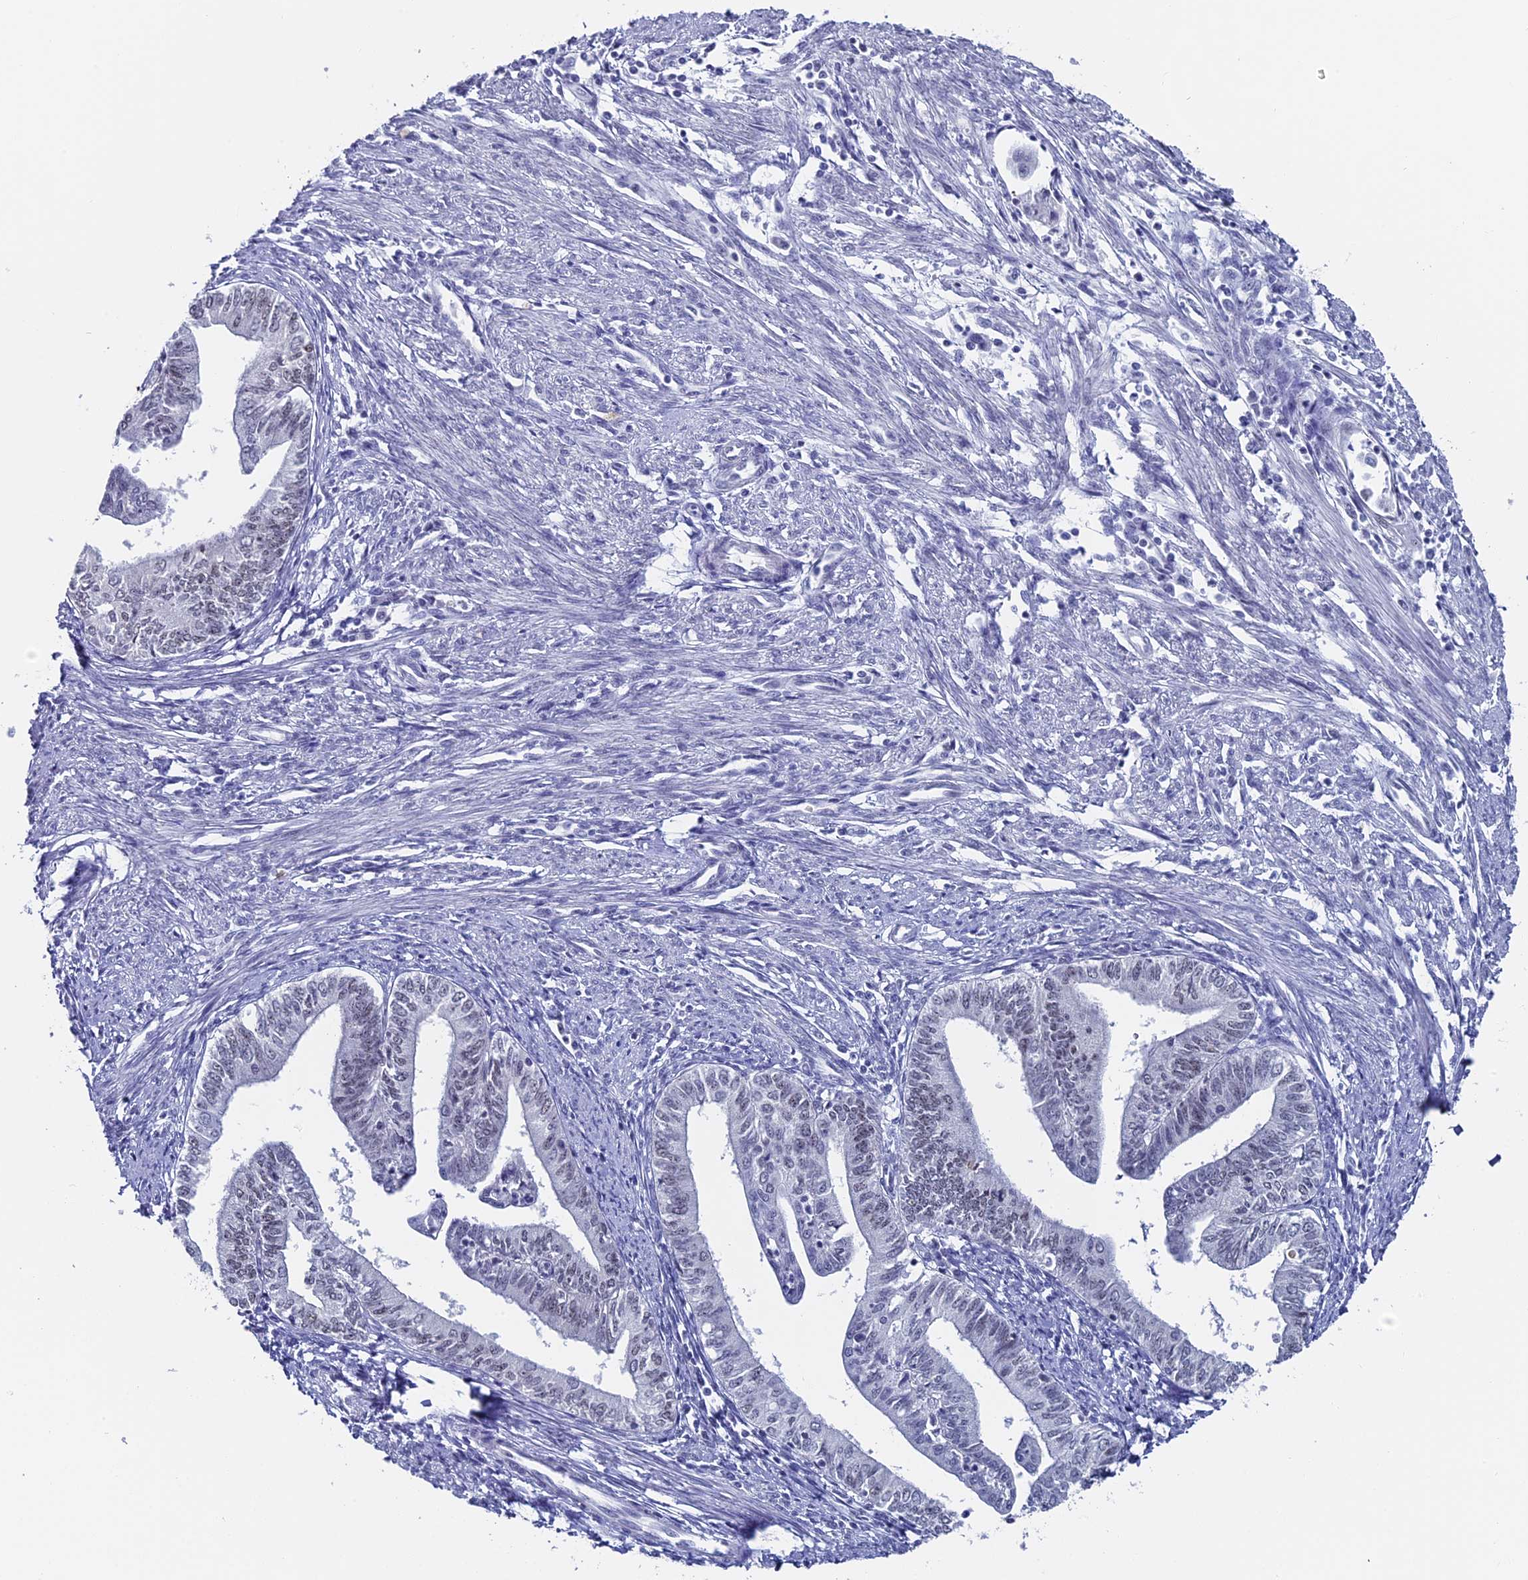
{"staining": {"intensity": "negative", "quantity": "none", "location": "none"}, "tissue": "endometrial cancer", "cell_type": "Tumor cells", "image_type": "cancer", "snomed": [{"axis": "morphology", "description": "Adenocarcinoma, NOS"}, {"axis": "topography", "description": "Endometrium"}], "caption": "Immunohistochemistry (IHC) histopathology image of neoplastic tissue: human endometrial cancer stained with DAB (3,3'-diaminobenzidine) shows no significant protein staining in tumor cells.", "gene": "CD2BP2", "patient": {"sex": "female", "age": 66}}